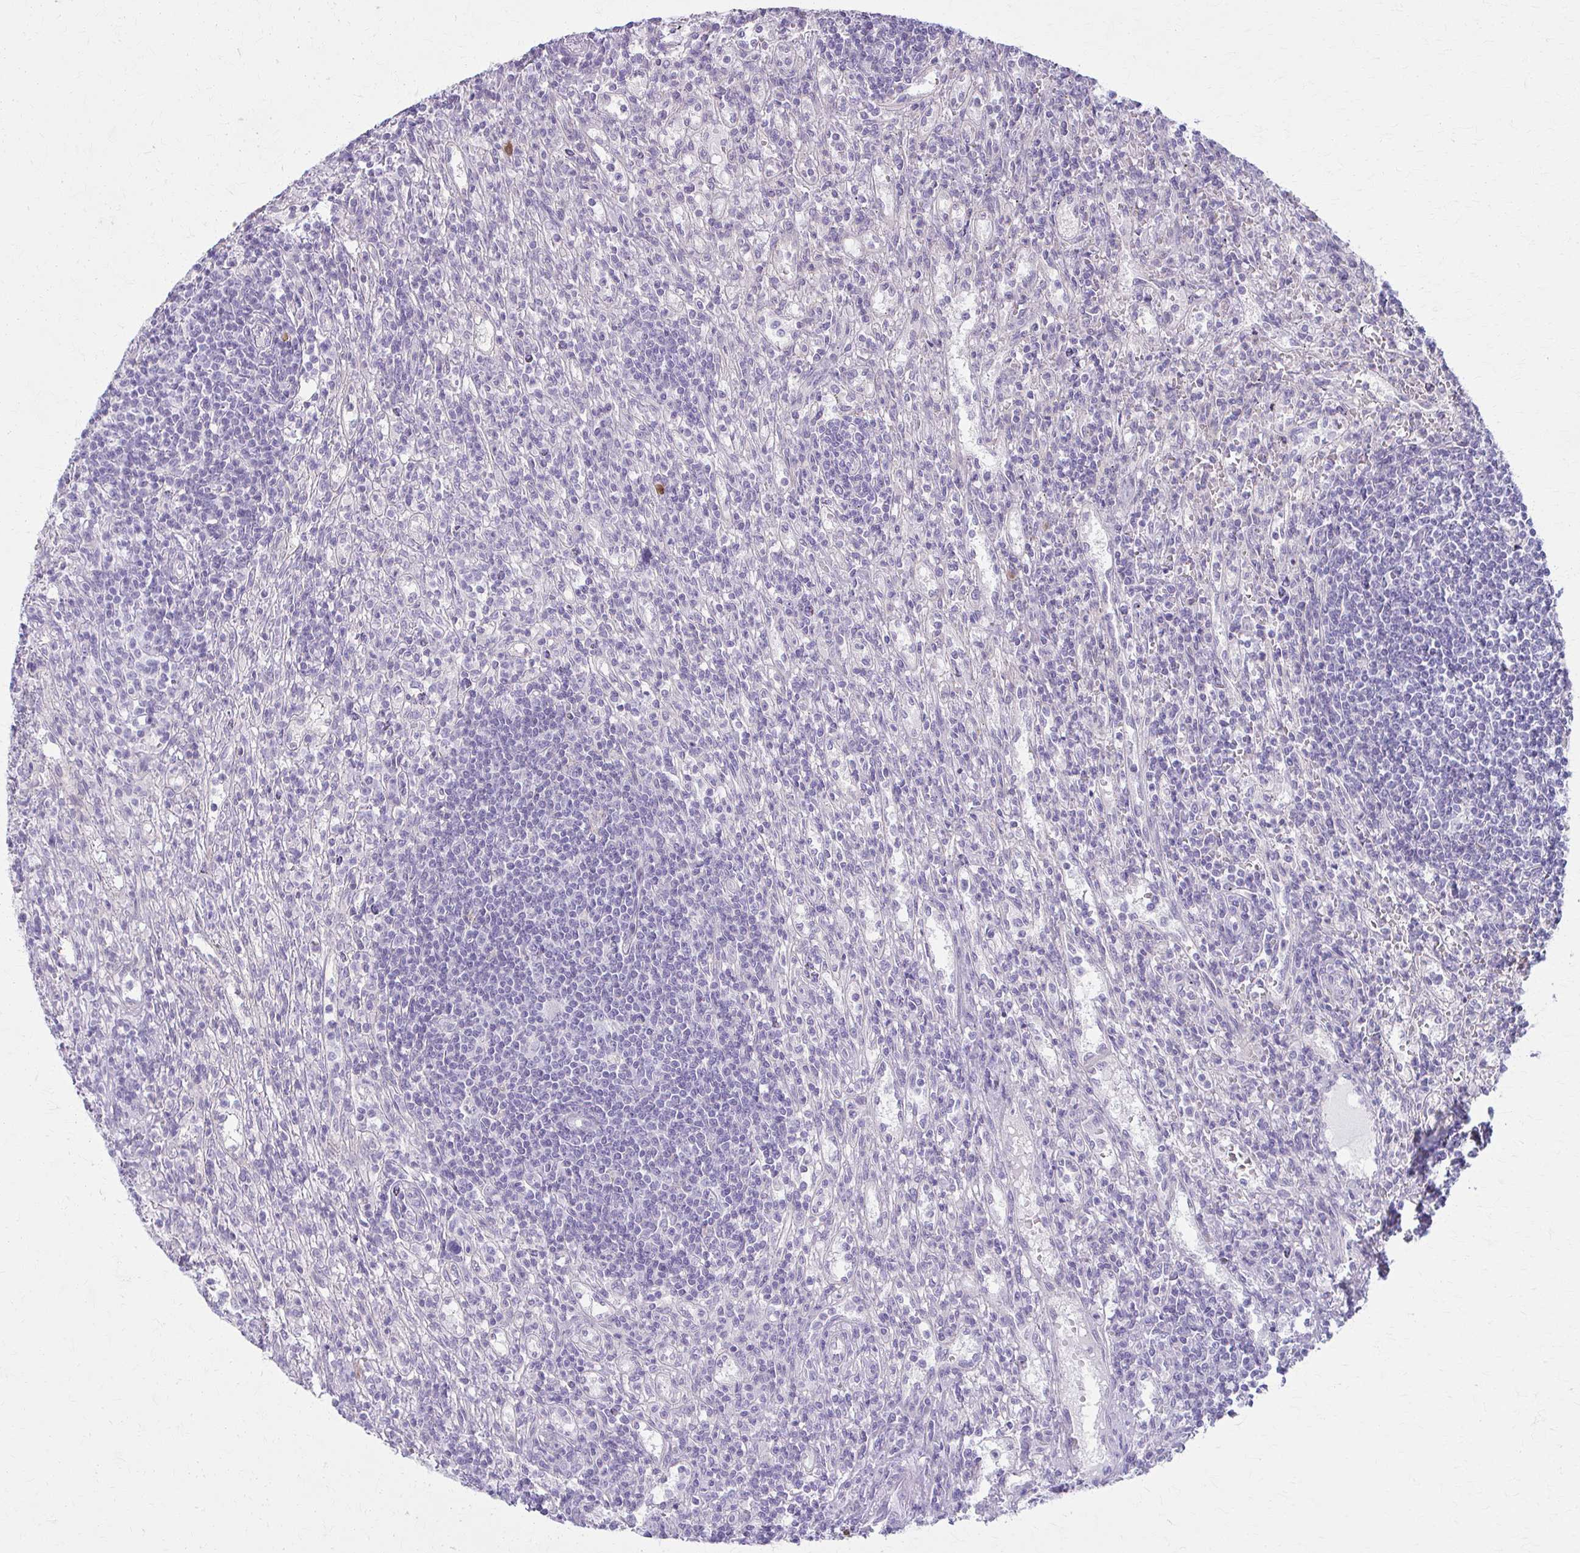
{"staining": {"intensity": "negative", "quantity": "none", "location": "none"}, "tissue": "lymphoma", "cell_type": "Tumor cells", "image_type": "cancer", "snomed": [{"axis": "morphology", "description": "Malignant lymphoma, non-Hodgkin's type, Low grade"}, {"axis": "topography", "description": "Spleen"}], "caption": "Immunohistochemistry (IHC) image of neoplastic tissue: human lymphoma stained with DAB (3,3'-diaminobenzidine) exhibits no significant protein positivity in tumor cells. The staining is performed using DAB (3,3'-diaminobenzidine) brown chromogen with nuclei counter-stained in using hematoxylin.", "gene": "LDLRAP1", "patient": {"sex": "male", "age": 76}}